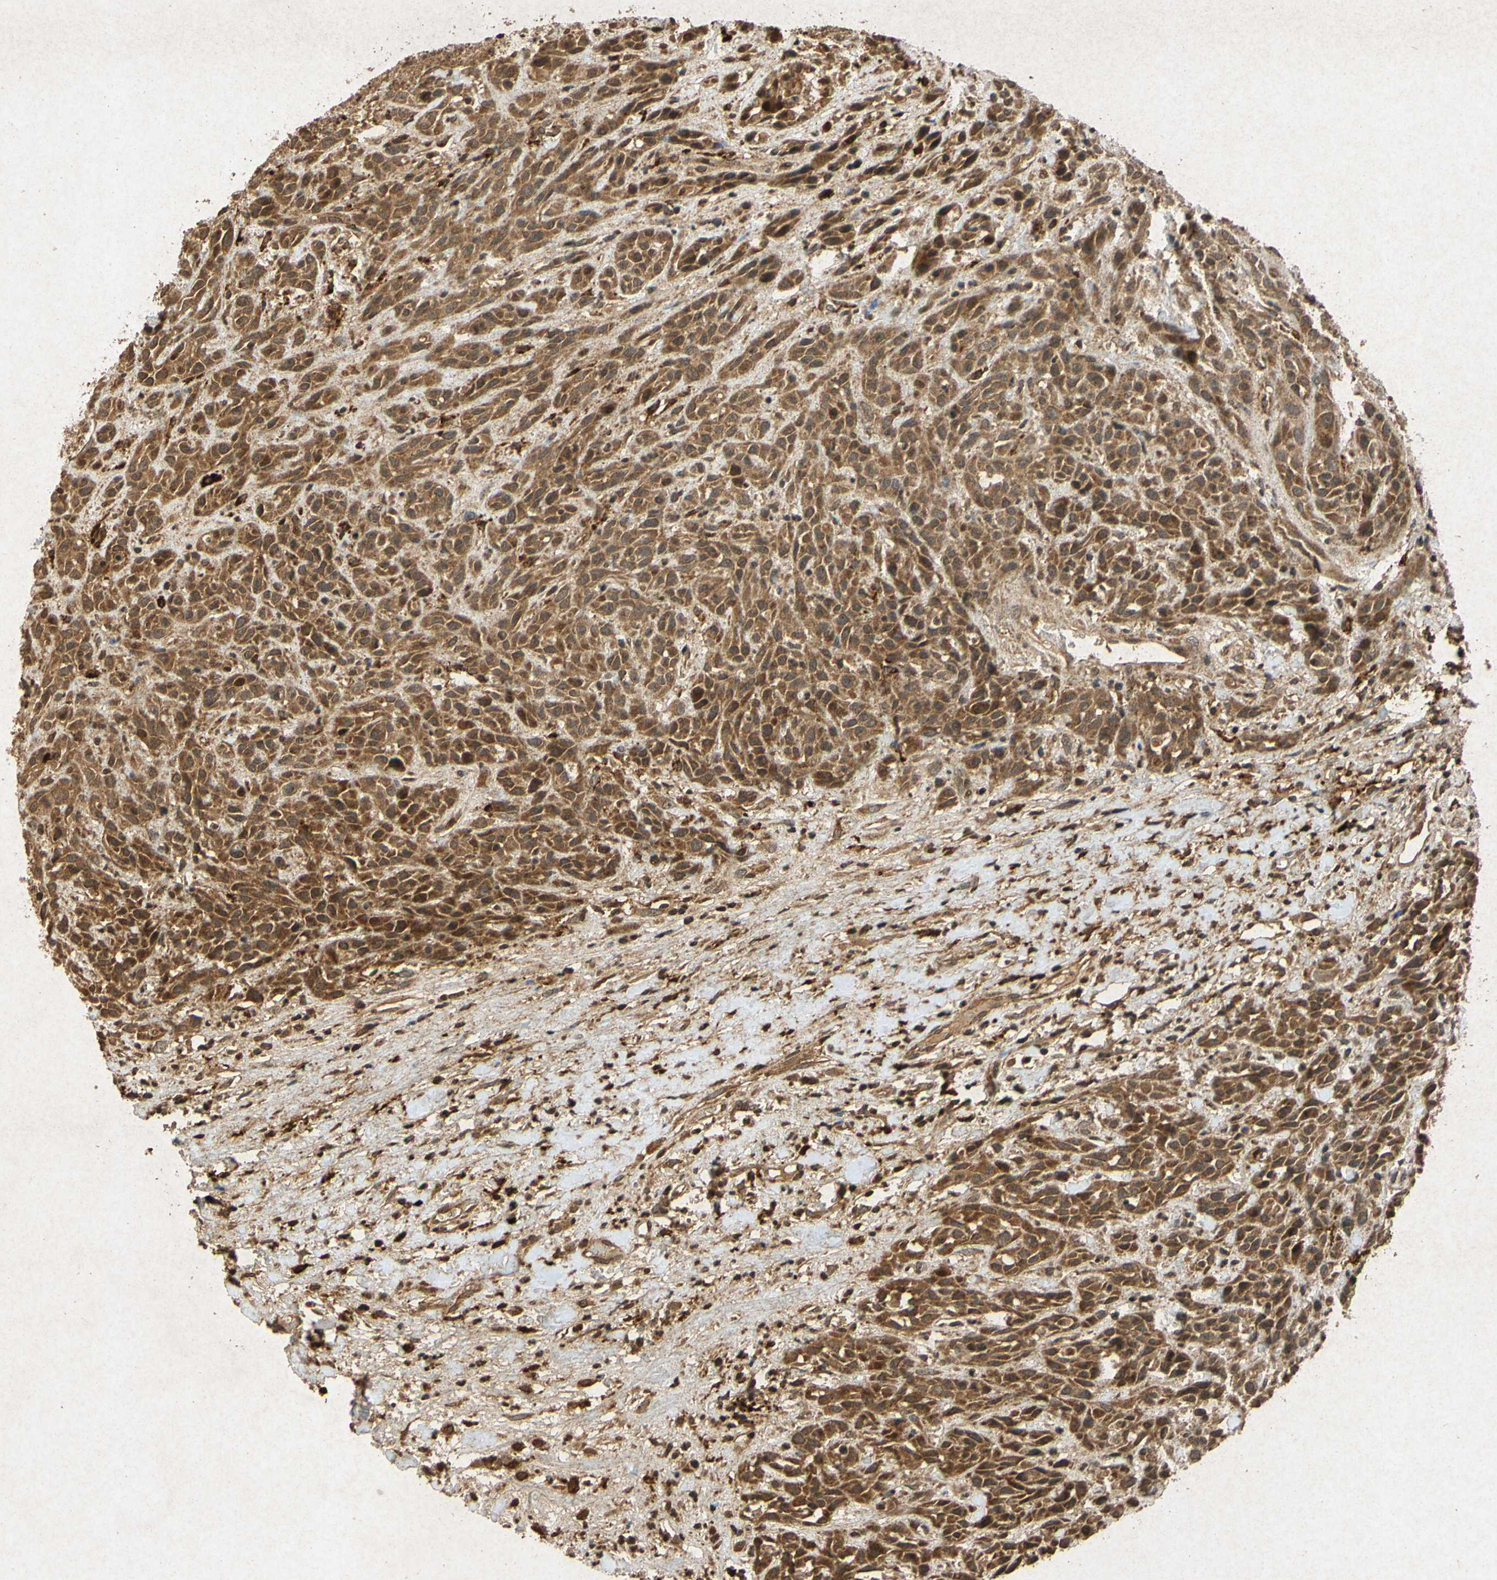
{"staining": {"intensity": "moderate", "quantity": ">75%", "location": "cytoplasmic/membranous"}, "tissue": "head and neck cancer", "cell_type": "Tumor cells", "image_type": "cancer", "snomed": [{"axis": "morphology", "description": "Normal tissue, NOS"}, {"axis": "morphology", "description": "Squamous cell carcinoma, NOS"}, {"axis": "topography", "description": "Cartilage tissue"}, {"axis": "topography", "description": "Head-Neck"}], "caption": "This photomicrograph demonstrates immunohistochemistry staining of head and neck squamous cell carcinoma, with medium moderate cytoplasmic/membranous positivity in about >75% of tumor cells.", "gene": "ATP6V1H", "patient": {"sex": "male", "age": 62}}